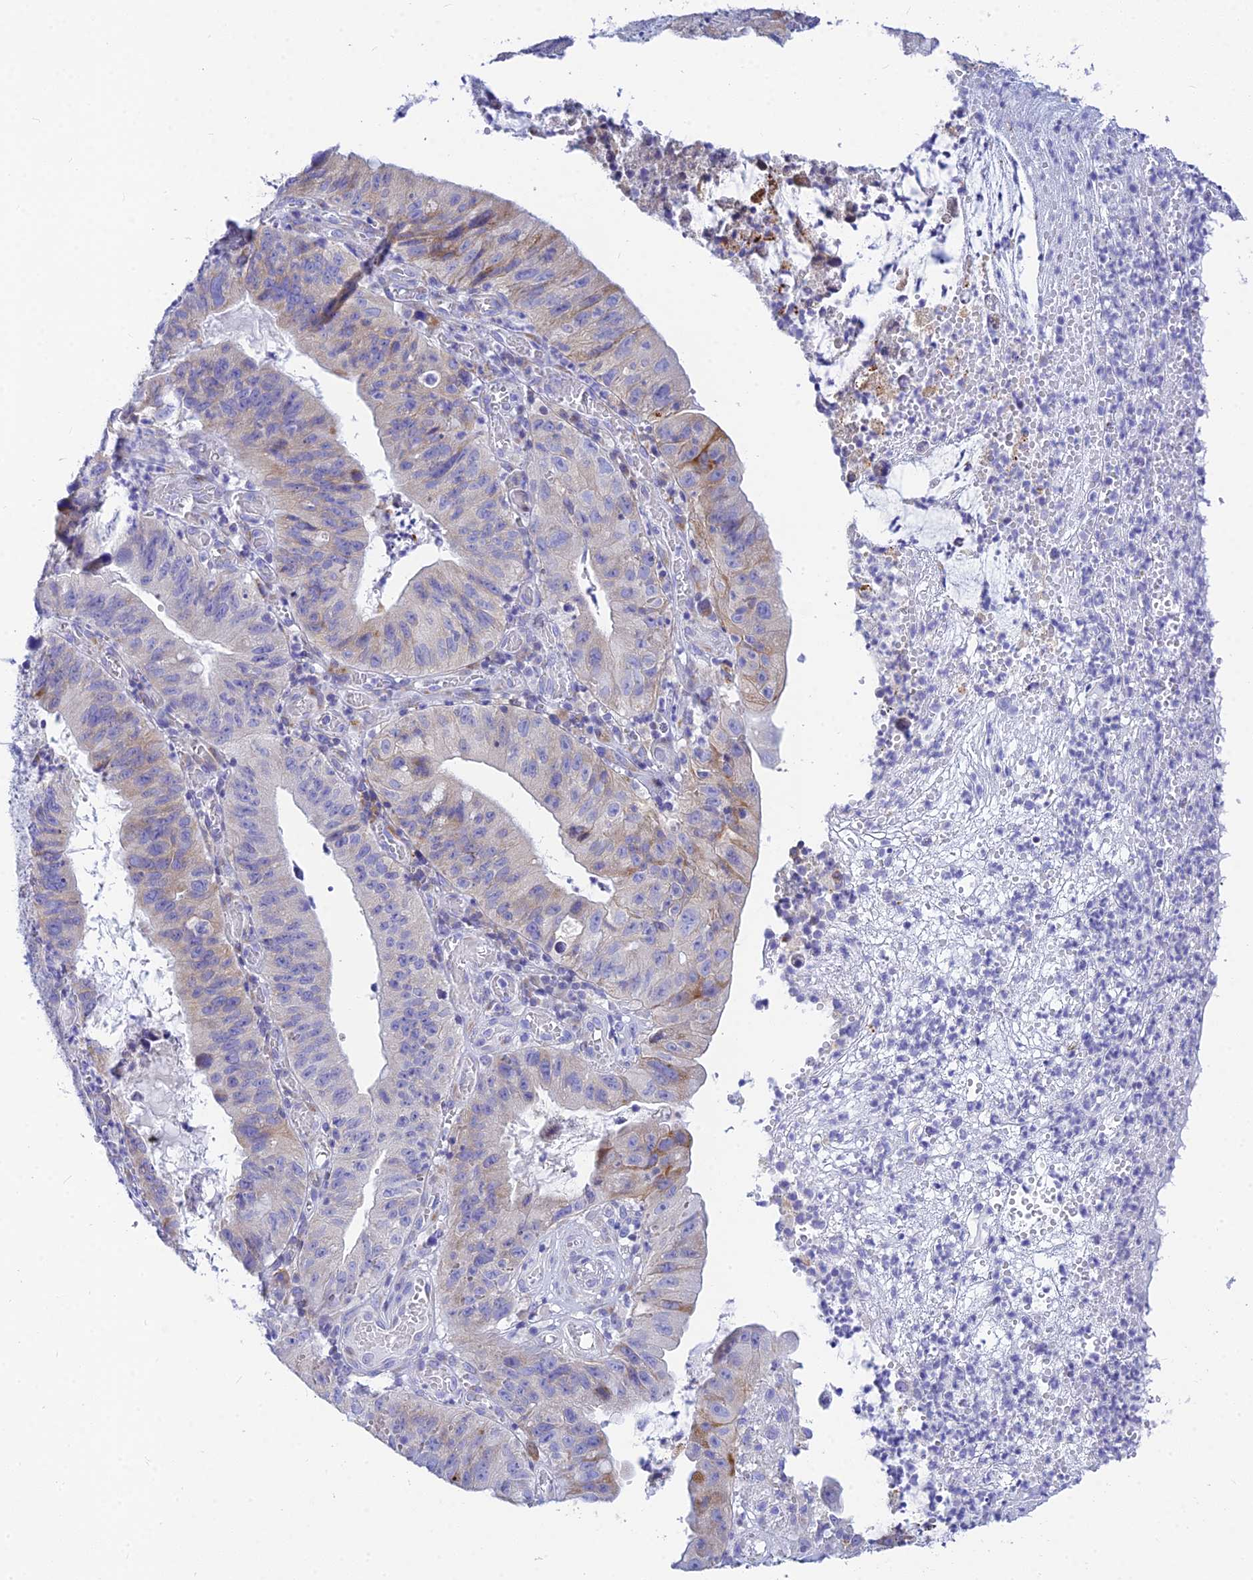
{"staining": {"intensity": "moderate", "quantity": "<25%", "location": "cytoplasmic/membranous"}, "tissue": "stomach cancer", "cell_type": "Tumor cells", "image_type": "cancer", "snomed": [{"axis": "morphology", "description": "Adenocarcinoma, NOS"}, {"axis": "topography", "description": "Stomach"}], "caption": "Immunohistochemical staining of human stomach adenocarcinoma reveals low levels of moderate cytoplasmic/membranous protein expression in approximately <25% of tumor cells. (DAB IHC, brown staining for protein, blue staining for nuclei).", "gene": "CNOT6", "patient": {"sex": "male", "age": 59}}